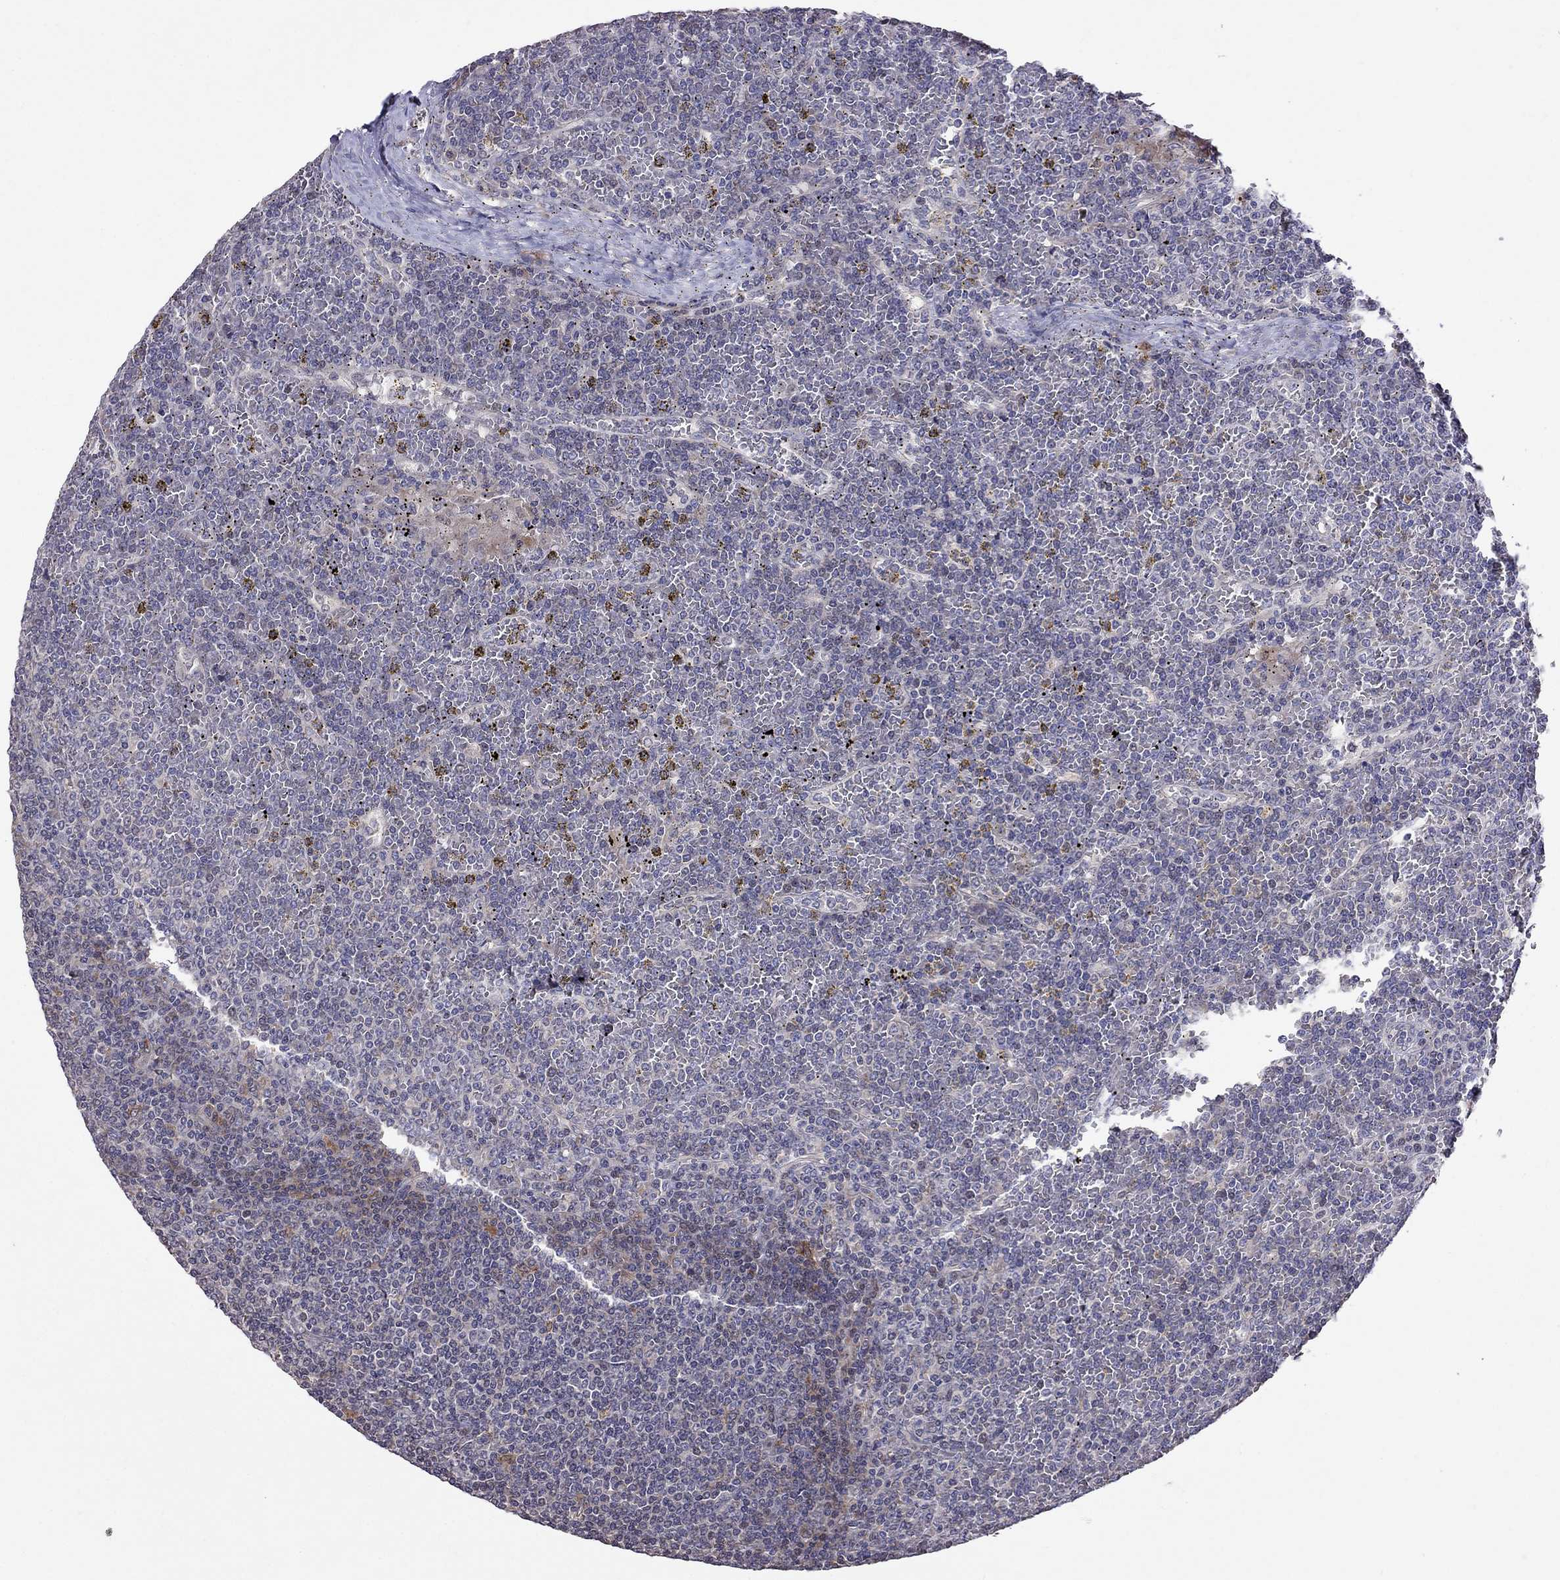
{"staining": {"intensity": "negative", "quantity": "none", "location": "none"}, "tissue": "lymphoma", "cell_type": "Tumor cells", "image_type": "cancer", "snomed": [{"axis": "morphology", "description": "Malignant lymphoma, non-Hodgkin's type, Low grade"}, {"axis": "topography", "description": "Spleen"}], "caption": "A high-resolution photomicrograph shows immunohistochemistry (IHC) staining of malignant lymphoma, non-Hodgkin's type (low-grade), which exhibits no significant staining in tumor cells.", "gene": "ADAM28", "patient": {"sex": "female", "age": 19}}